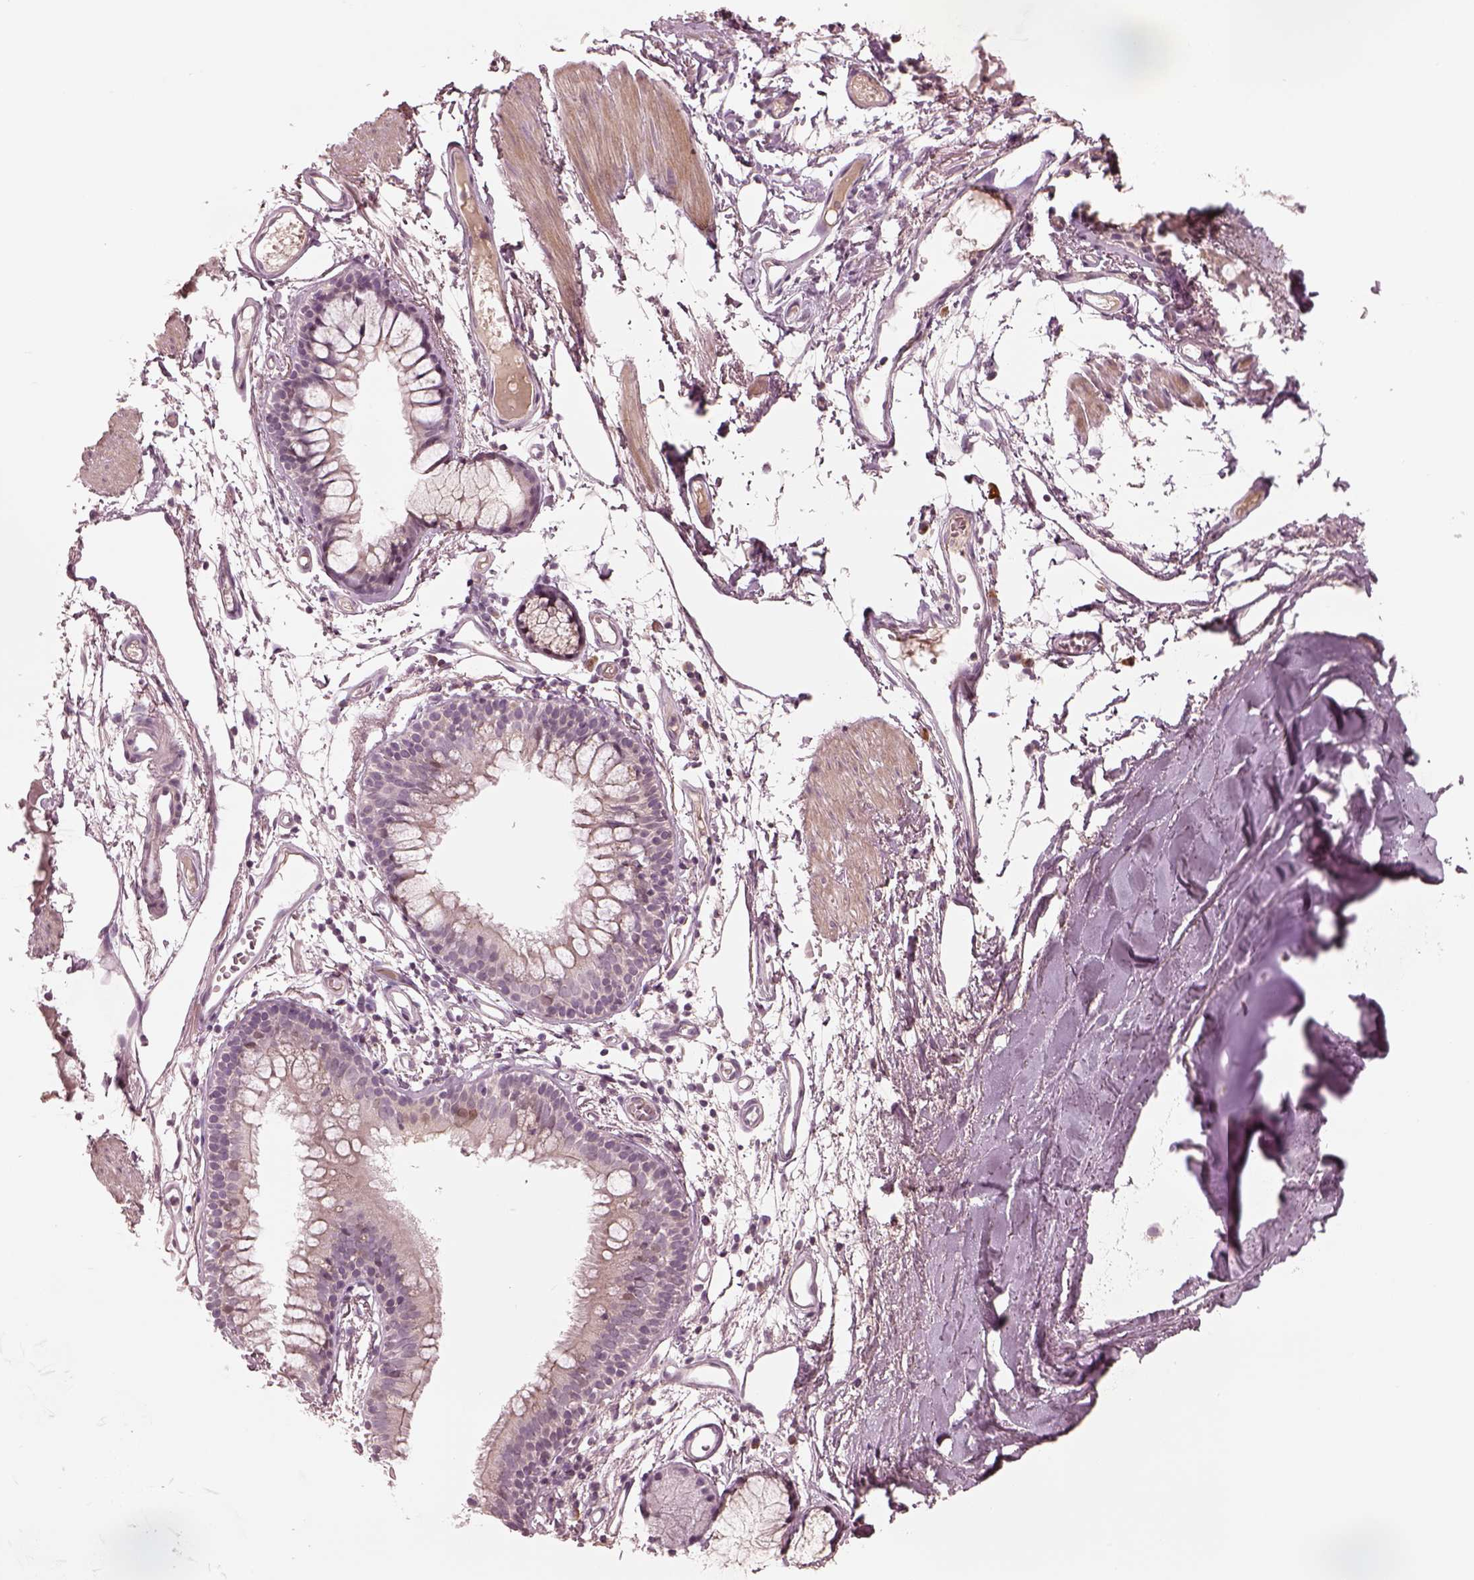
{"staining": {"intensity": "negative", "quantity": "none", "location": "none"}, "tissue": "soft tissue", "cell_type": "Fibroblasts", "image_type": "normal", "snomed": [{"axis": "morphology", "description": "Normal tissue, NOS"}, {"axis": "topography", "description": "Cartilage tissue"}, {"axis": "topography", "description": "Bronchus"}], "caption": "Immunohistochemistry (IHC) photomicrograph of benign soft tissue: human soft tissue stained with DAB (3,3'-diaminobenzidine) shows no significant protein staining in fibroblasts. Brightfield microscopy of IHC stained with DAB (brown) and hematoxylin (blue), captured at high magnification.", "gene": "SDCBP2", "patient": {"sex": "female", "age": 79}}